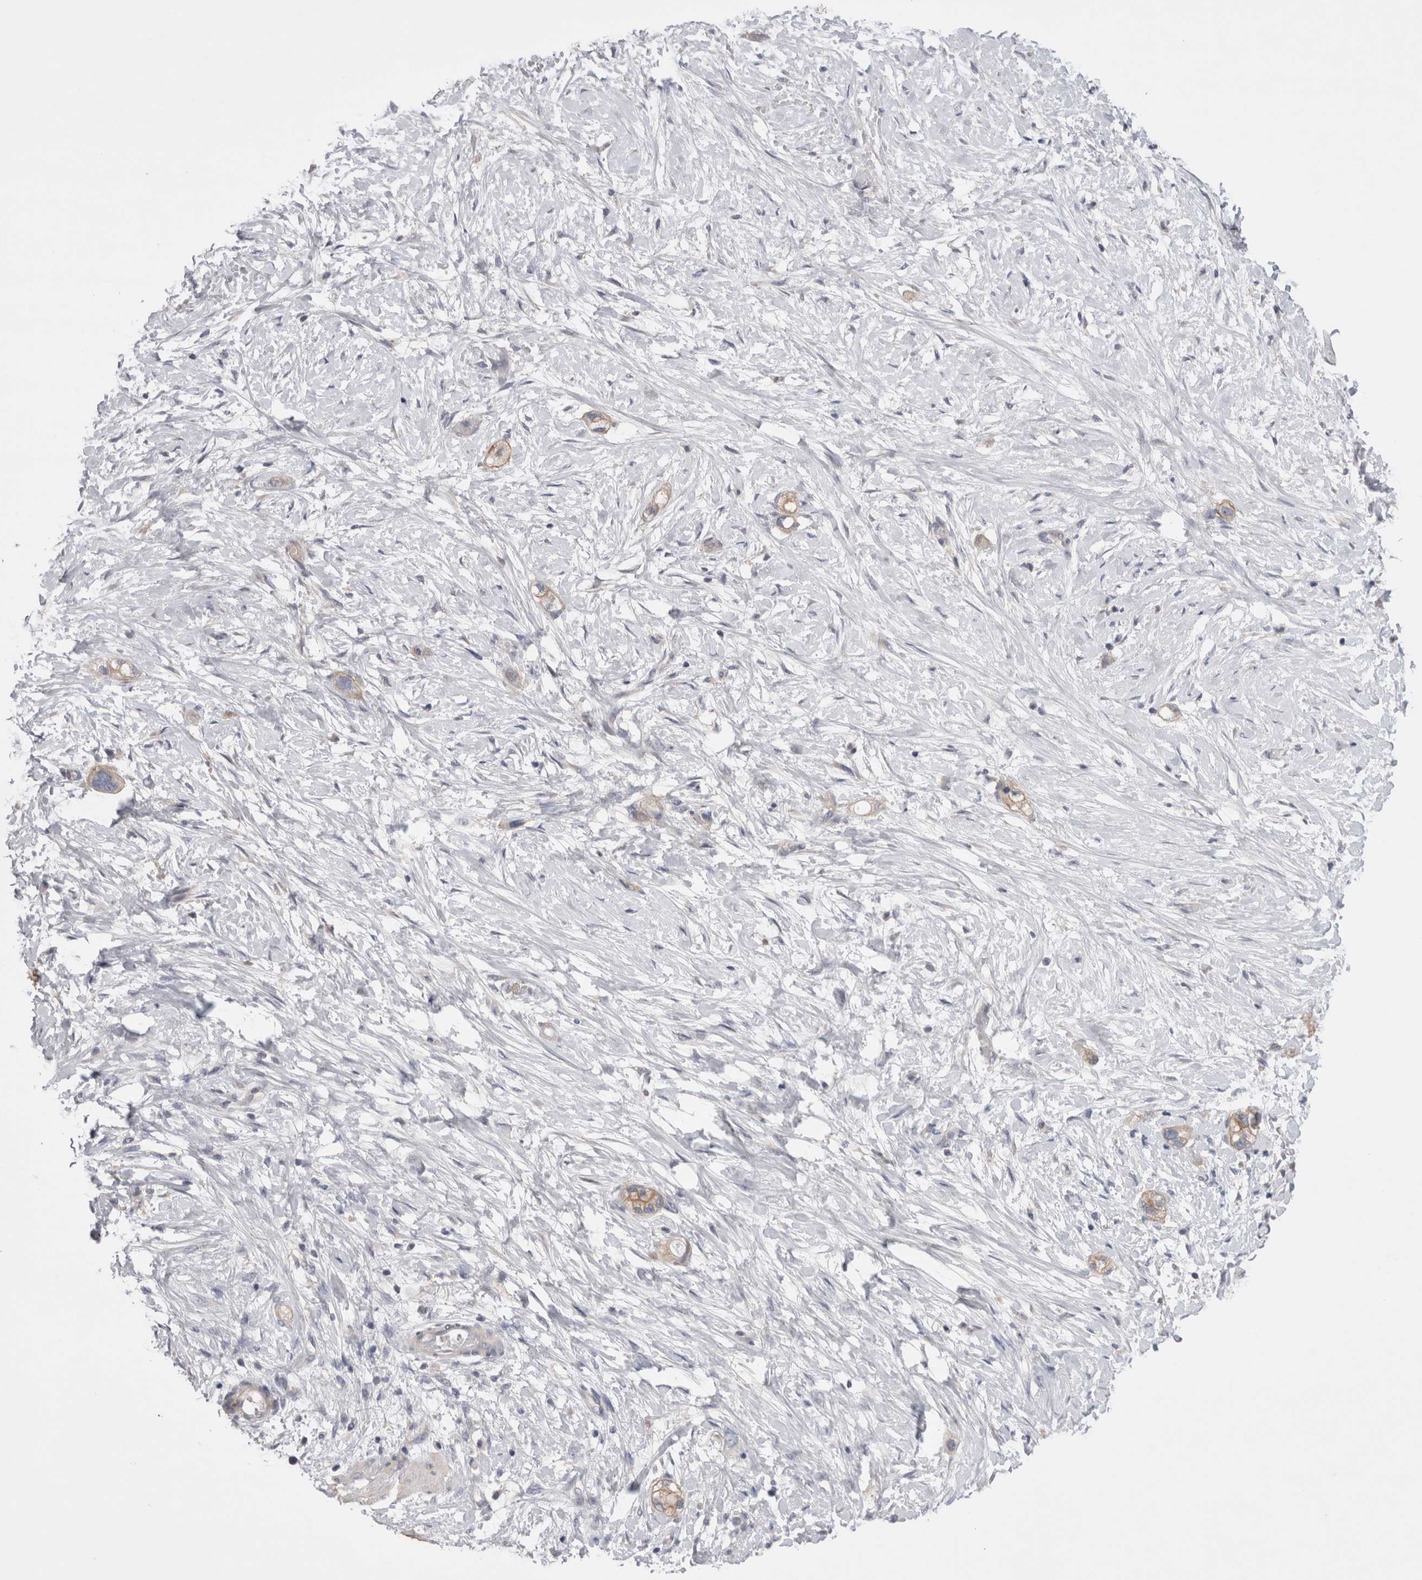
{"staining": {"intensity": "moderate", "quantity": ">75%", "location": "cytoplasmic/membranous"}, "tissue": "stomach cancer", "cell_type": "Tumor cells", "image_type": "cancer", "snomed": [{"axis": "morphology", "description": "Adenocarcinoma, NOS"}, {"axis": "topography", "description": "Stomach"}, {"axis": "topography", "description": "Stomach, lower"}], "caption": "A brown stain highlights moderate cytoplasmic/membranous positivity of a protein in human stomach adenocarcinoma tumor cells.", "gene": "OTOR", "patient": {"sex": "female", "age": 48}}